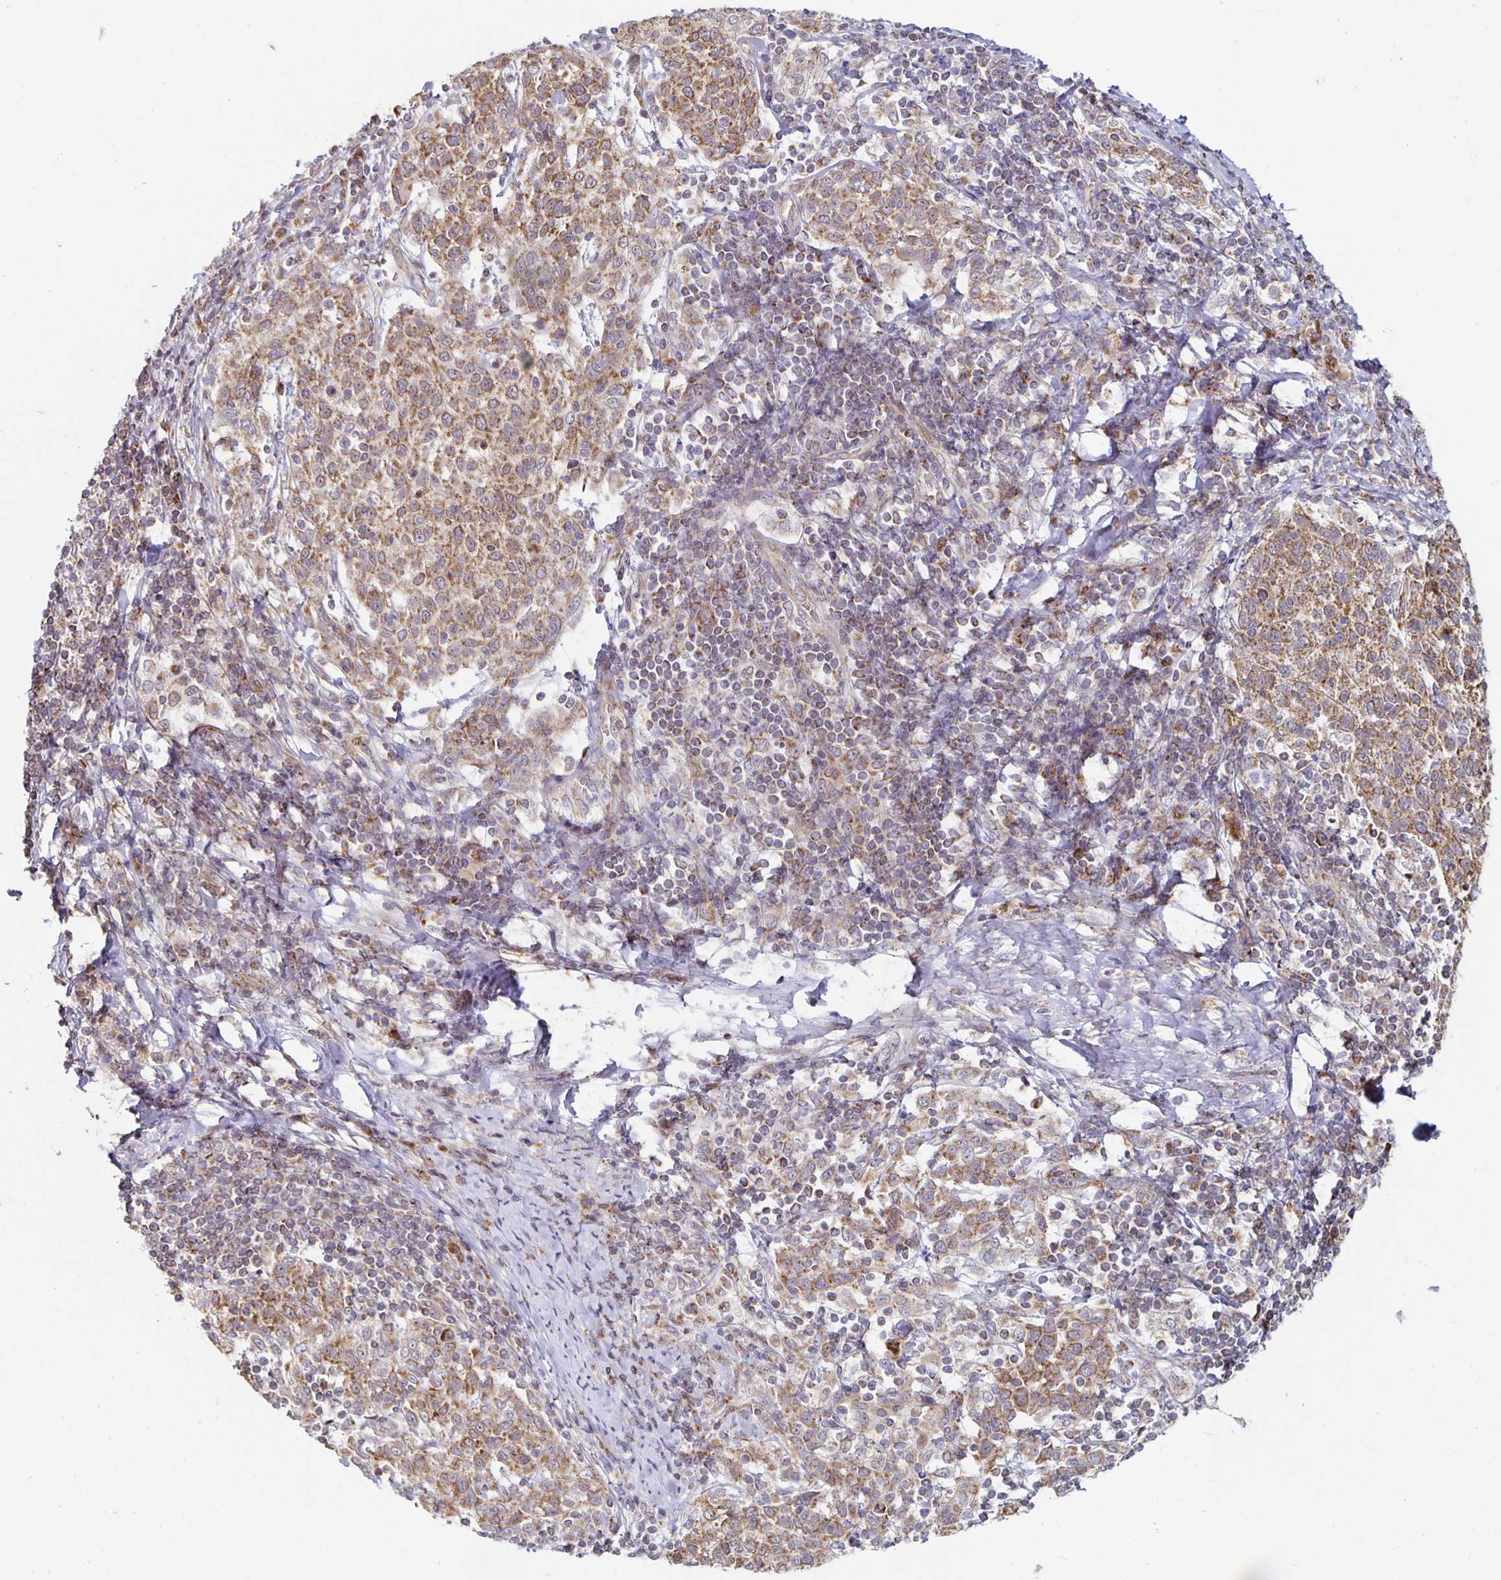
{"staining": {"intensity": "moderate", "quantity": ">75%", "location": "cytoplasmic/membranous"}, "tissue": "cervical cancer", "cell_type": "Tumor cells", "image_type": "cancer", "snomed": [{"axis": "morphology", "description": "Squamous cell carcinoma, NOS"}, {"axis": "topography", "description": "Cervix"}], "caption": "A histopathology image showing moderate cytoplasmic/membranous positivity in approximately >75% of tumor cells in squamous cell carcinoma (cervical), as visualized by brown immunohistochemical staining.", "gene": "MRPL28", "patient": {"sex": "female", "age": 61}}